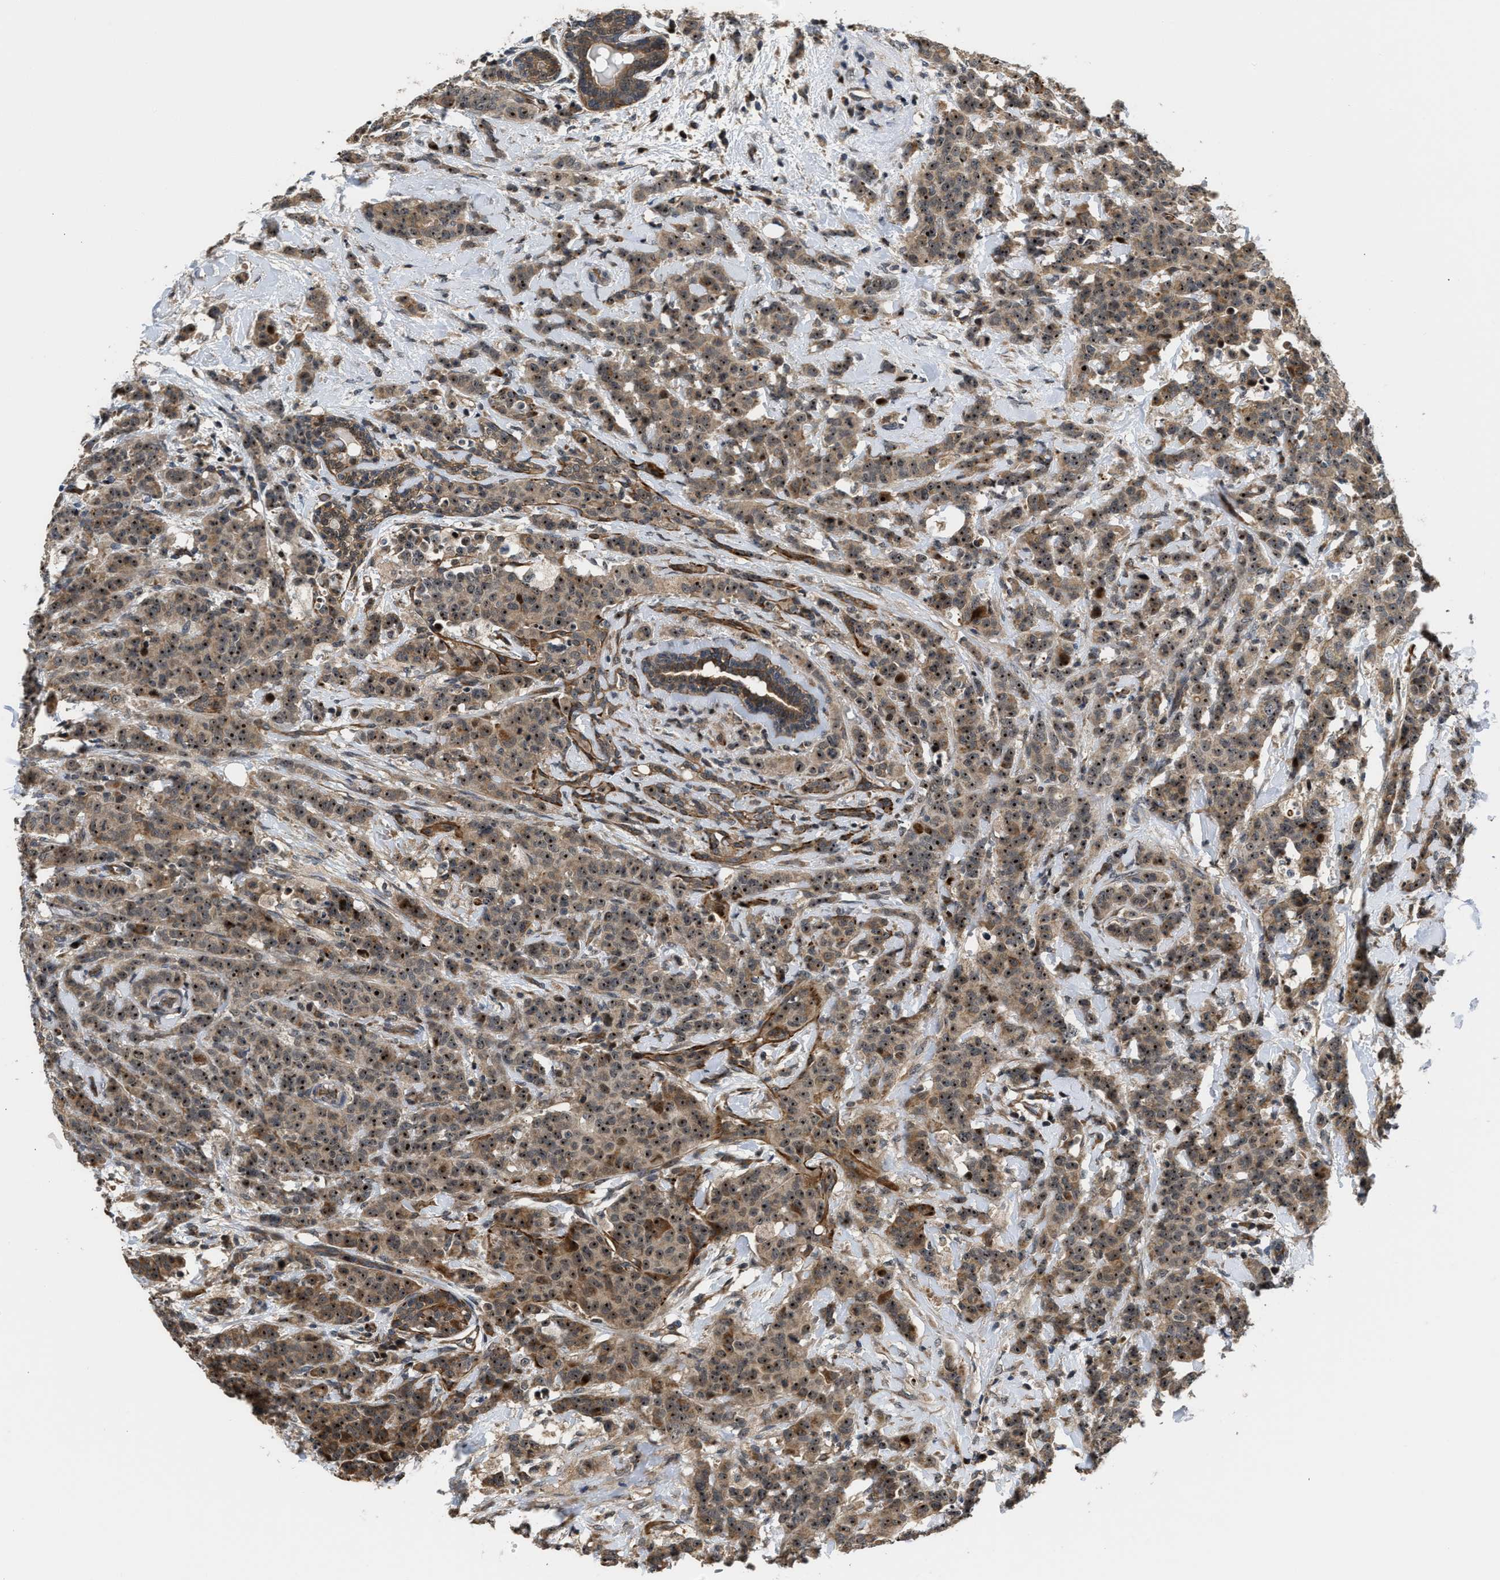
{"staining": {"intensity": "strong", "quantity": ">75%", "location": "cytoplasmic/membranous,nuclear"}, "tissue": "breast cancer", "cell_type": "Tumor cells", "image_type": "cancer", "snomed": [{"axis": "morphology", "description": "Normal tissue, NOS"}, {"axis": "morphology", "description": "Duct carcinoma"}, {"axis": "topography", "description": "Breast"}], "caption": "Protein expression analysis of invasive ductal carcinoma (breast) reveals strong cytoplasmic/membranous and nuclear positivity in approximately >75% of tumor cells. Nuclei are stained in blue.", "gene": "ALDH3A2", "patient": {"sex": "female", "age": 40}}